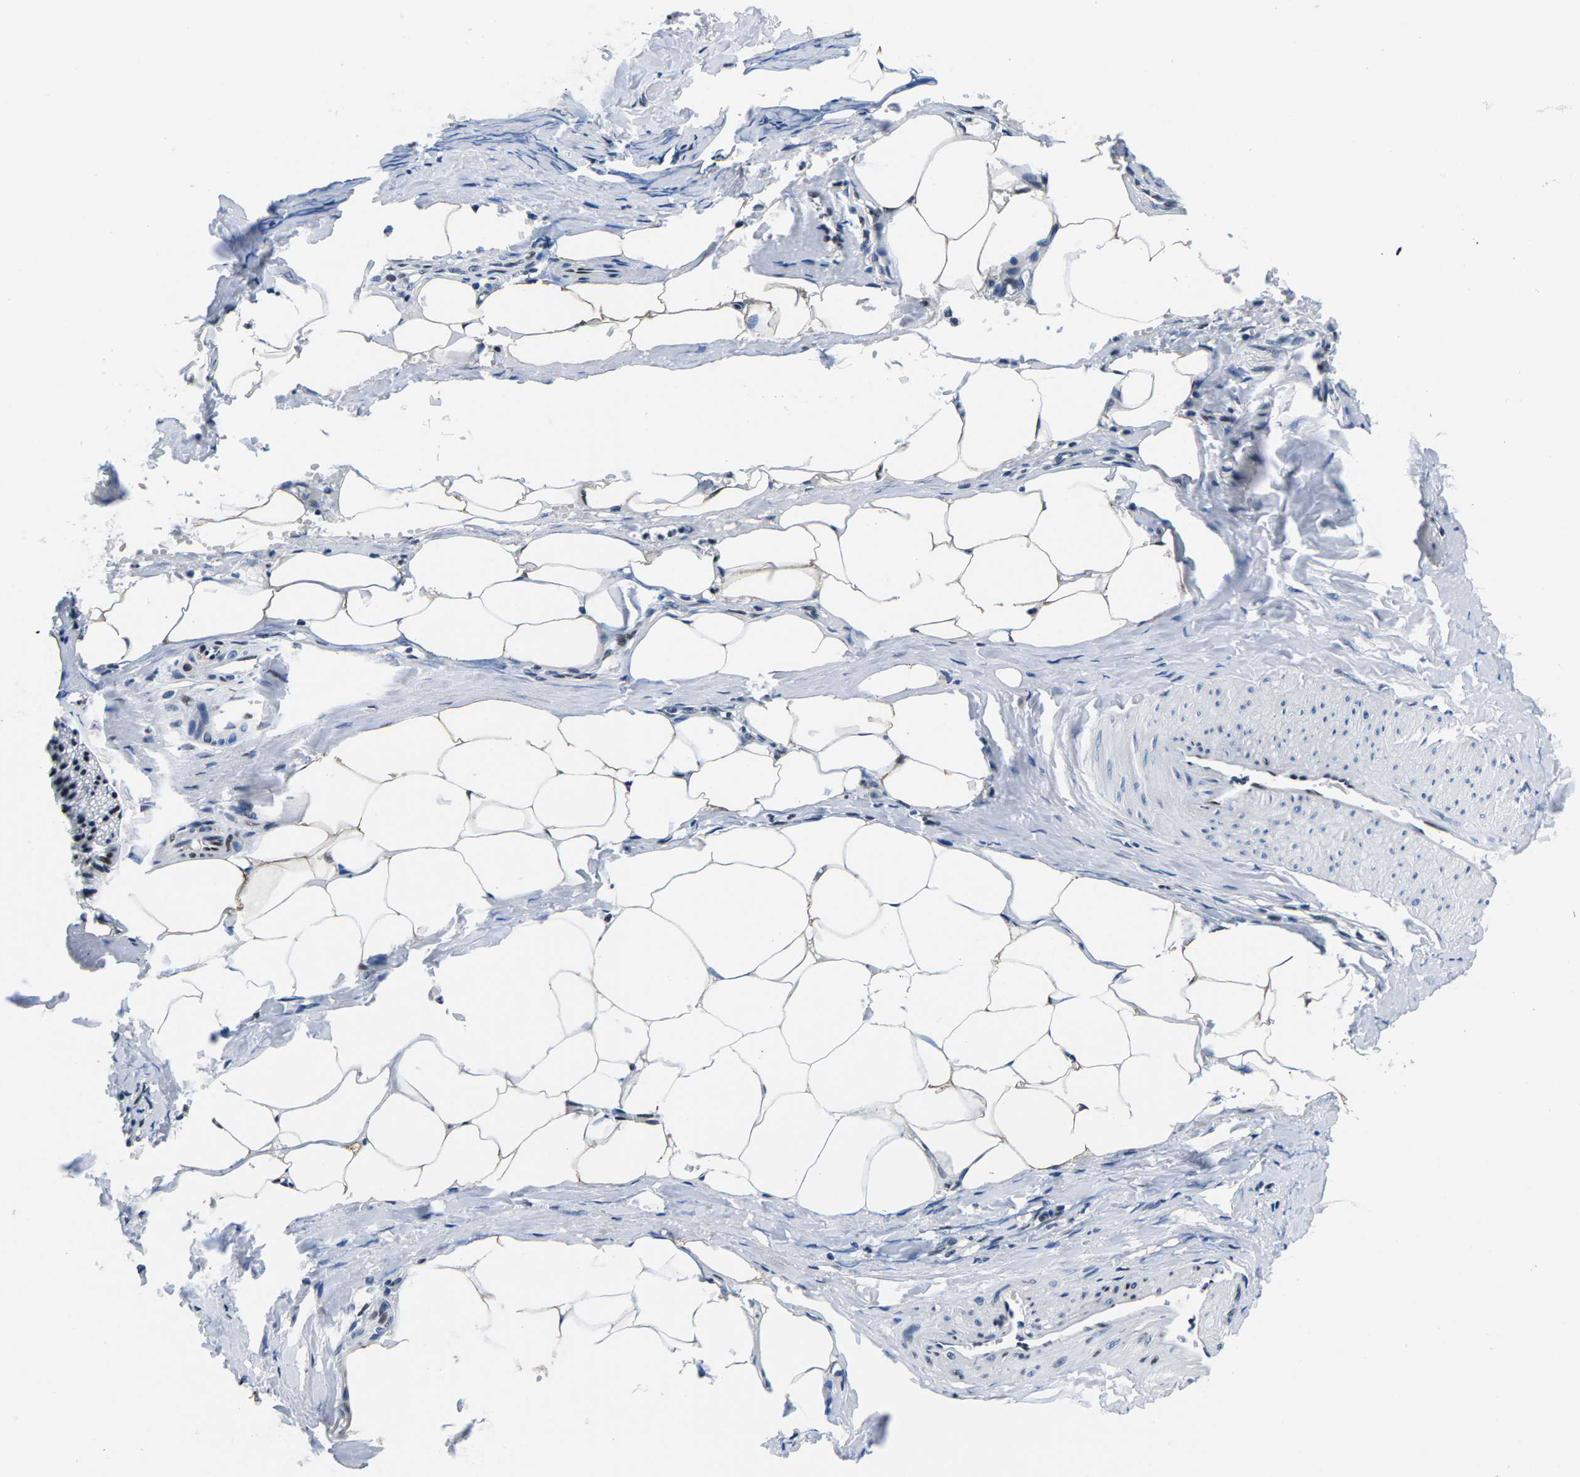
{"staining": {"intensity": "moderate", "quantity": ">75%", "location": "nuclear"}, "tissue": "adipose tissue", "cell_type": "Adipocytes", "image_type": "normal", "snomed": [{"axis": "morphology", "description": "Normal tissue, NOS"}, {"axis": "topography", "description": "Soft tissue"}, {"axis": "topography", "description": "Vascular tissue"}], "caption": "Immunohistochemistry of normal human adipose tissue exhibits medium levels of moderate nuclear positivity in approximately >75% of adipocytes. The staining is performed using DAB brown chromogen to label protein expression. The nuclei are counter-stained blue using hematoxylin.", "gene": "ATF1", "patient": {"sex": "female", "age": 35}}